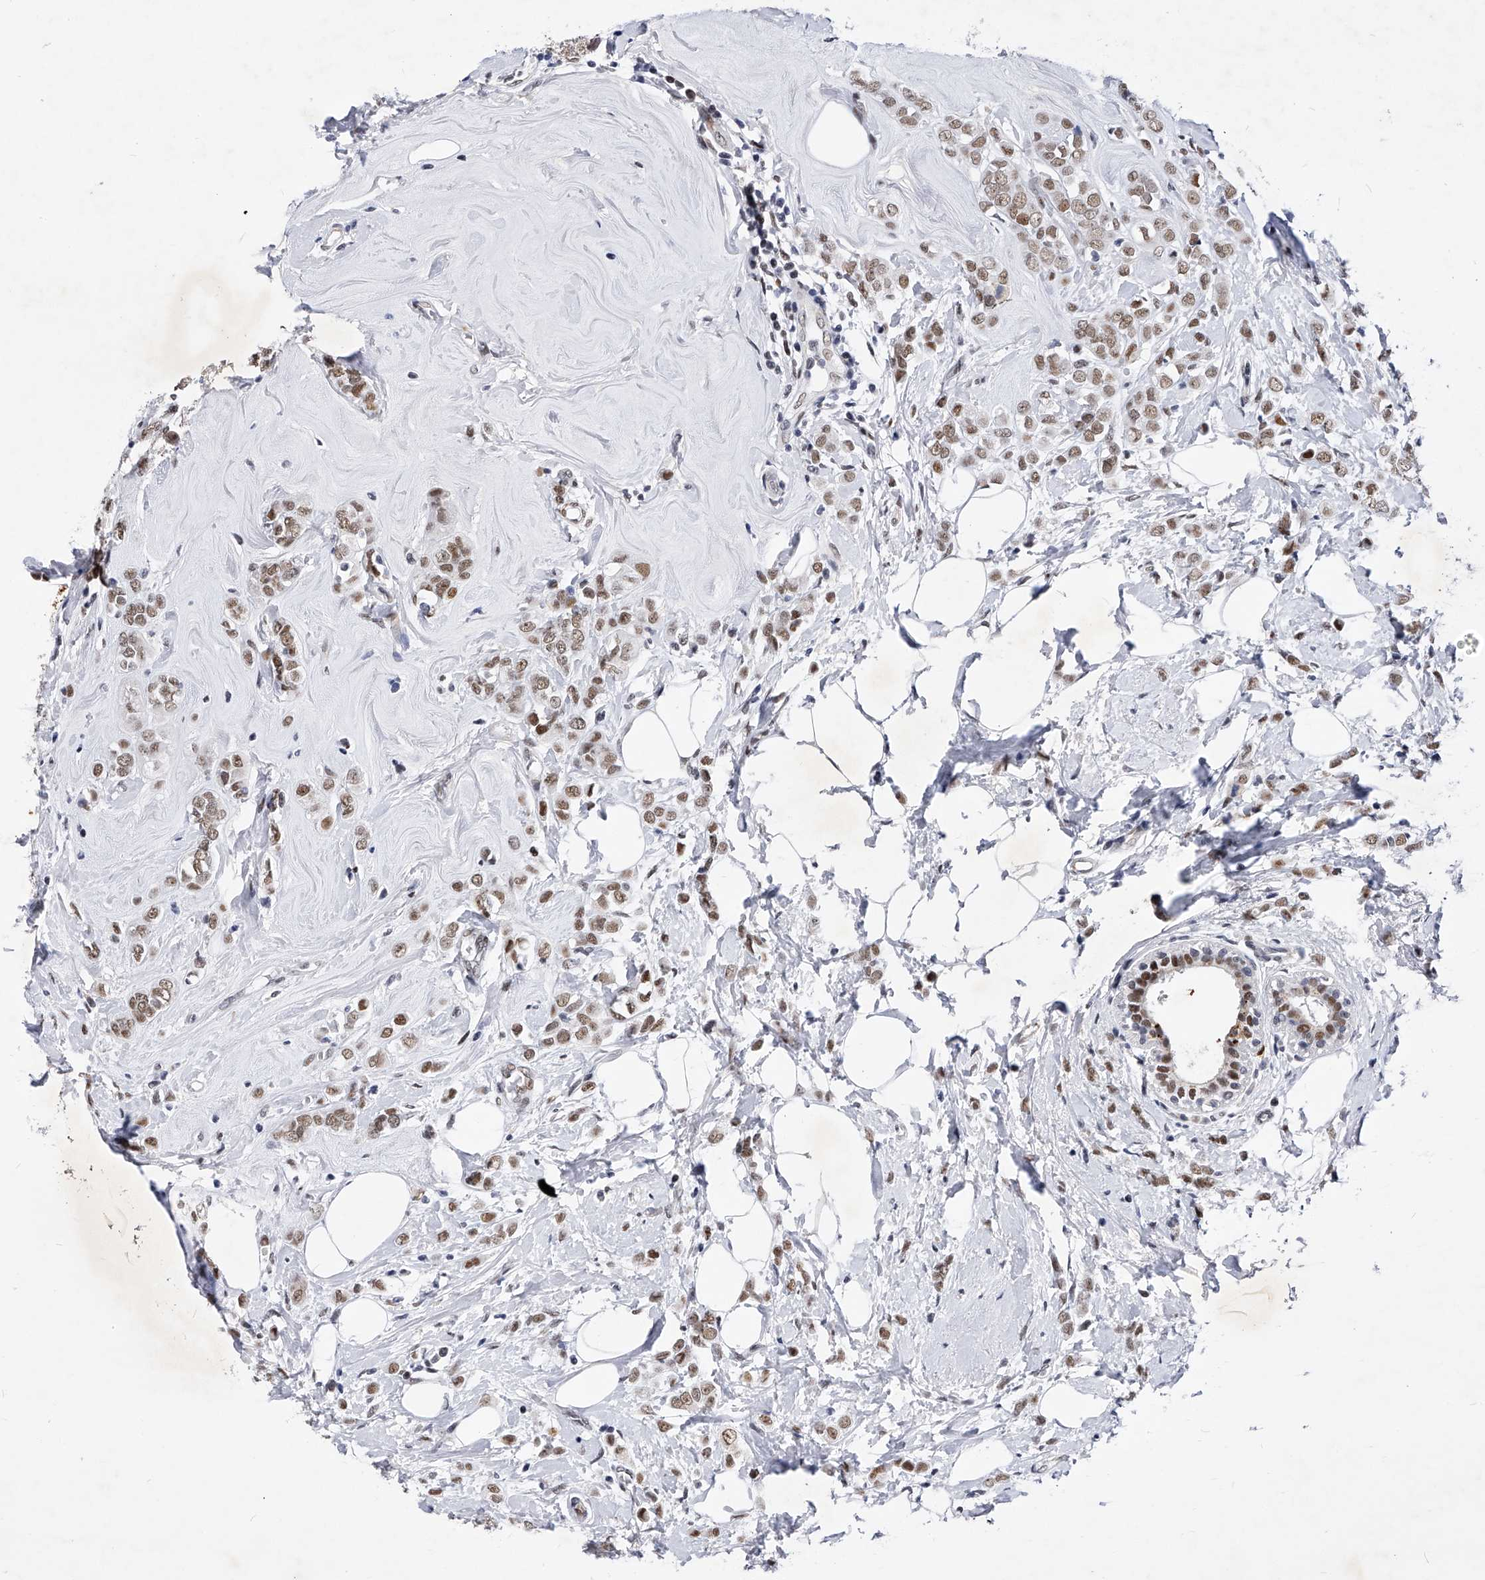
{"staining": {"intensity": "moderate", "quantity": ">75%", "location": "nuclear"}, "tissue": "breast cancer", "cell_type": "Tumor cells", "image_type": "cancer", "snomed": [{"axis": "morphology", "description": "Lobular carcinoma"}, {"axis": "topography", "description": "Breast"}], "caption": "Approximately >75% of tumor cells in breast cancer show moderate nuclear protein staining as visualized by brown immunohistochemical staining.", "gene": "TESK2", "patient": {"sex": "female", "age": 47}}